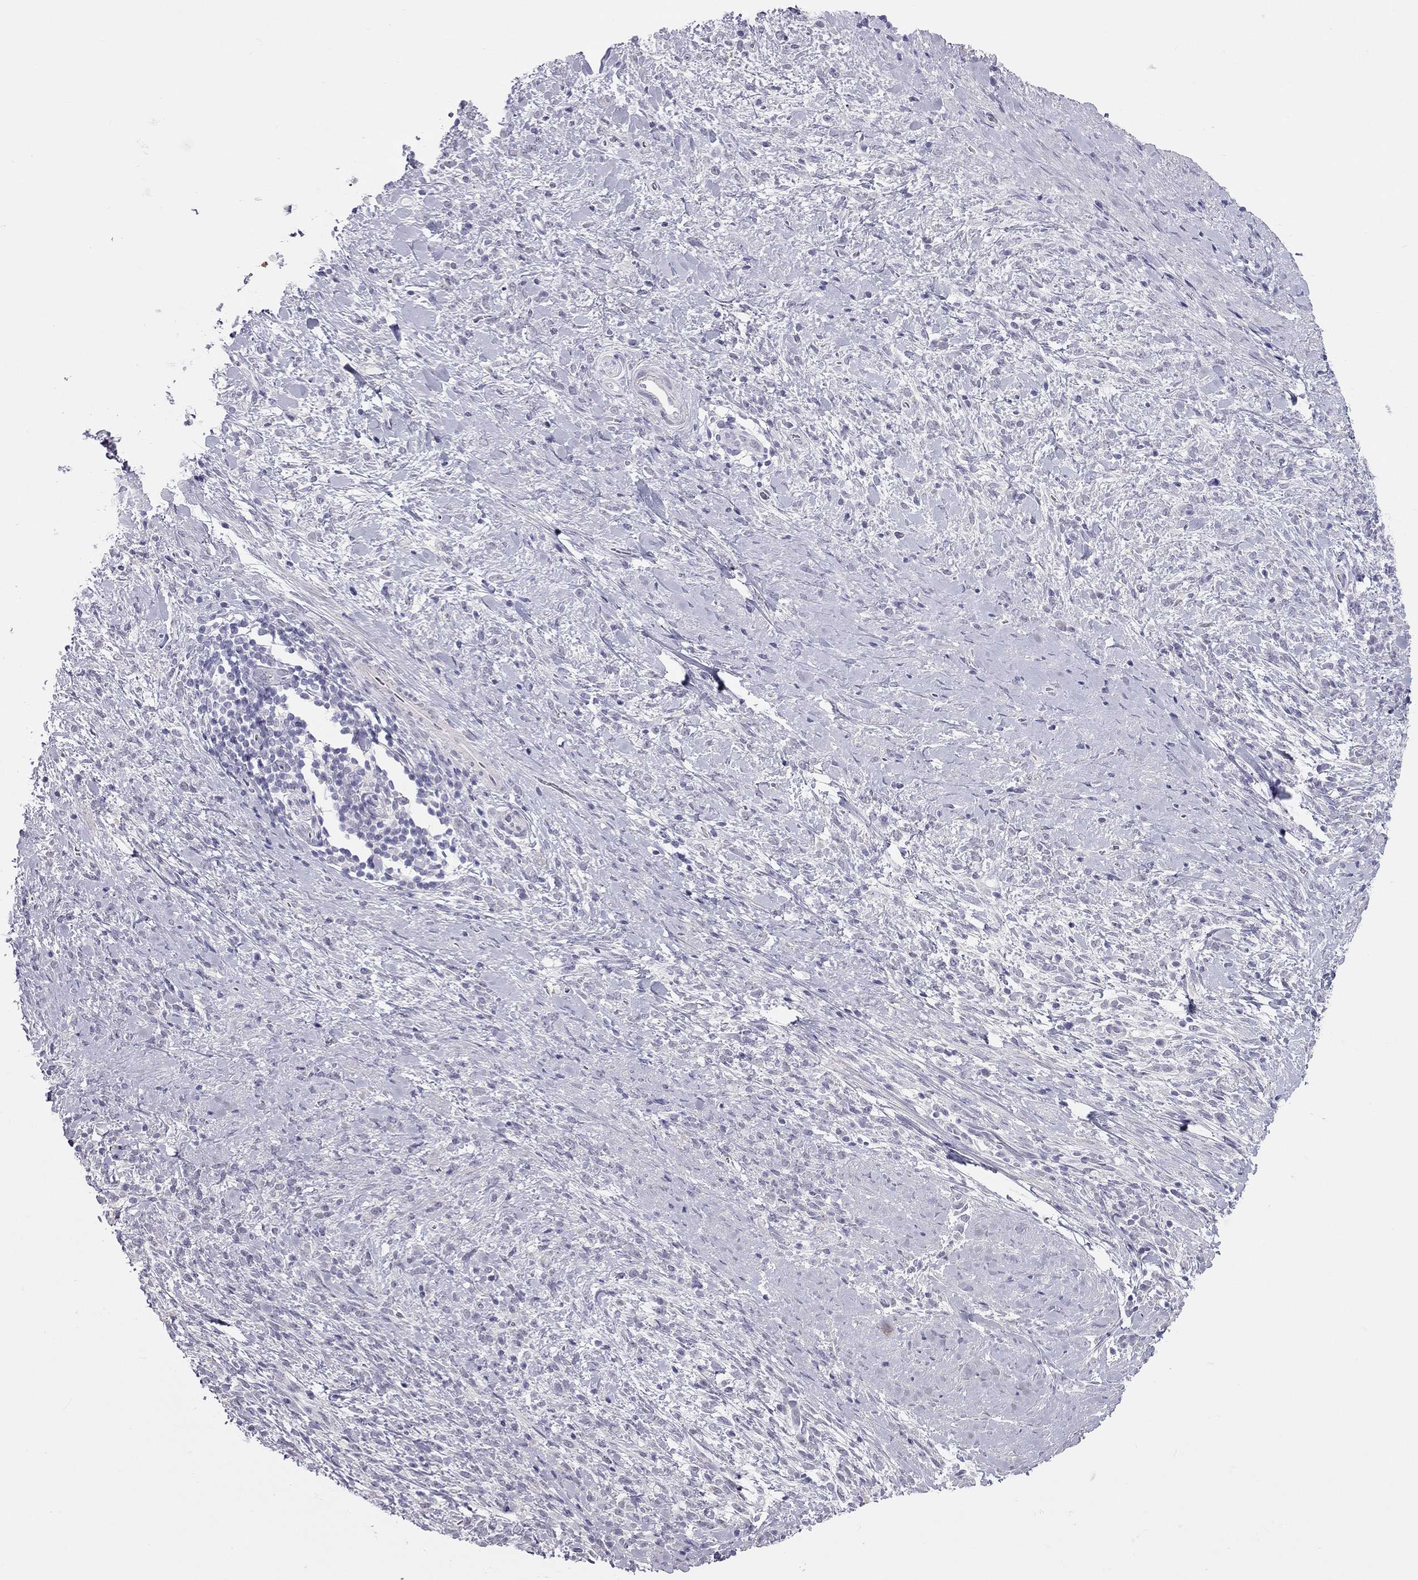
{"staining": {"intensity": "negative", "quantity": "none", "location": "none"}, "tissue": "stomach cancer", "cell_type": "Tumor cells", "image_type": "cancer", "snomed": [{"axis": "morphology", "description": "Adenocarcinoma, NOS"}, {"axis": "topography", "description": "Stomach"}], "caption": "Immunohistochemistry (IHC) photomicrograph of neoplastic tissue: human stomach adenocarcinoma stained with DAB (3,3'-diaminobenzidine) displays no significant protein expression in tumor cells. The staining was performed using DAB (3,3'-diaminobenzidine) to visualize the protein expression in brown, while the nuclei were stained in blue with hematoxylin (Magnification: 20x).", "gene": "SPATA12", "patient": {"sex": "female", "age": 57}}